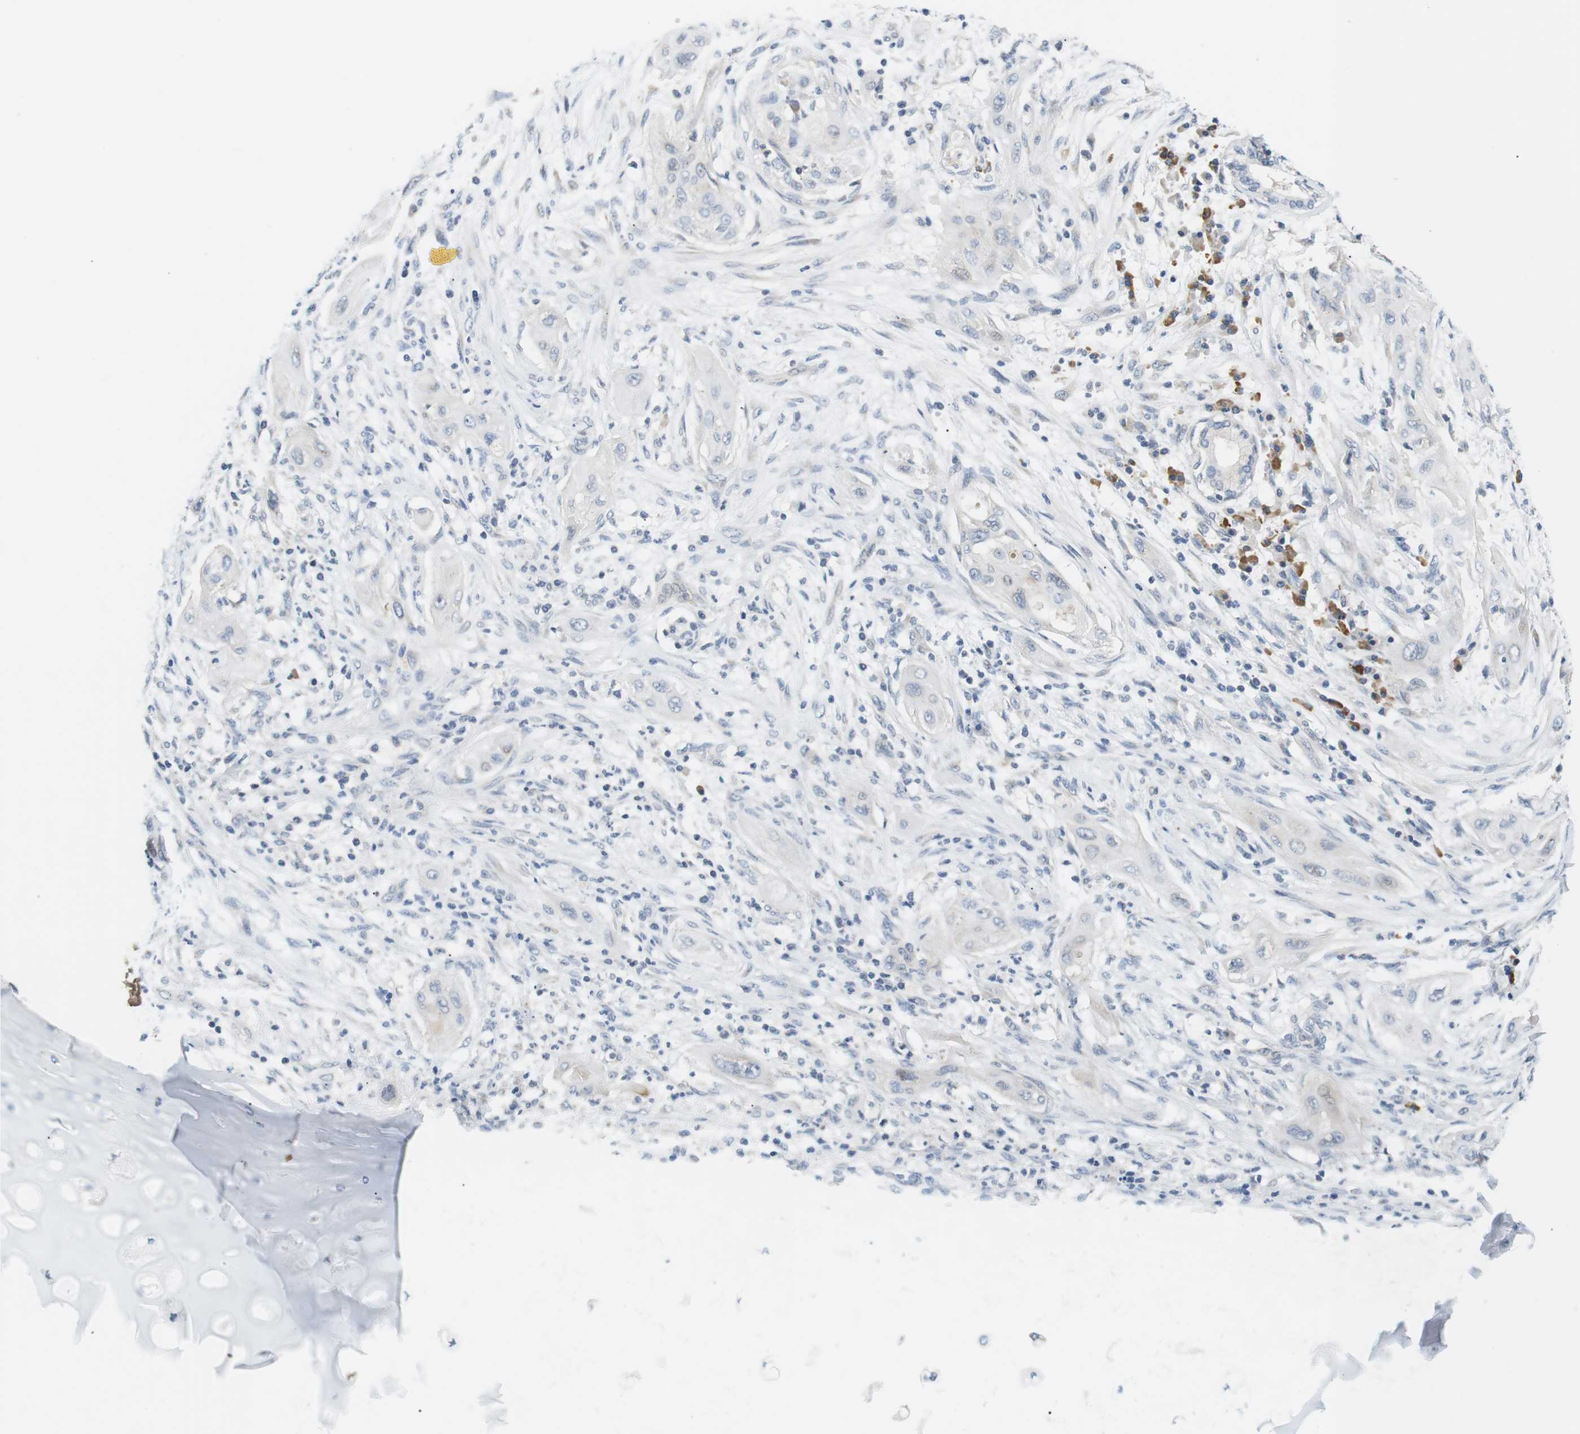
{"staining": {"intensity": "negative", "quantity": "none", "location": "none"}, "tissue": "lung cancer", "cell_type": "Tumor cells", "image_type": "cancer", "snomed": [{"axis": "morphology", "description": "Squamous cell carcinoma, NOS"}, {"axis": "topography", "description": "Lung"}], "caption": "Immunohistochemical staining of human lung cancer (squamous cell carcinoma) exhibits no significant expression in tumor cells. (DAB (3,3'-diaminobenzidine) immunohistochemistry with hematoxylin counter stain).", "gene": "EVA1C", "patient": {"sex": "female", "age": 47}}